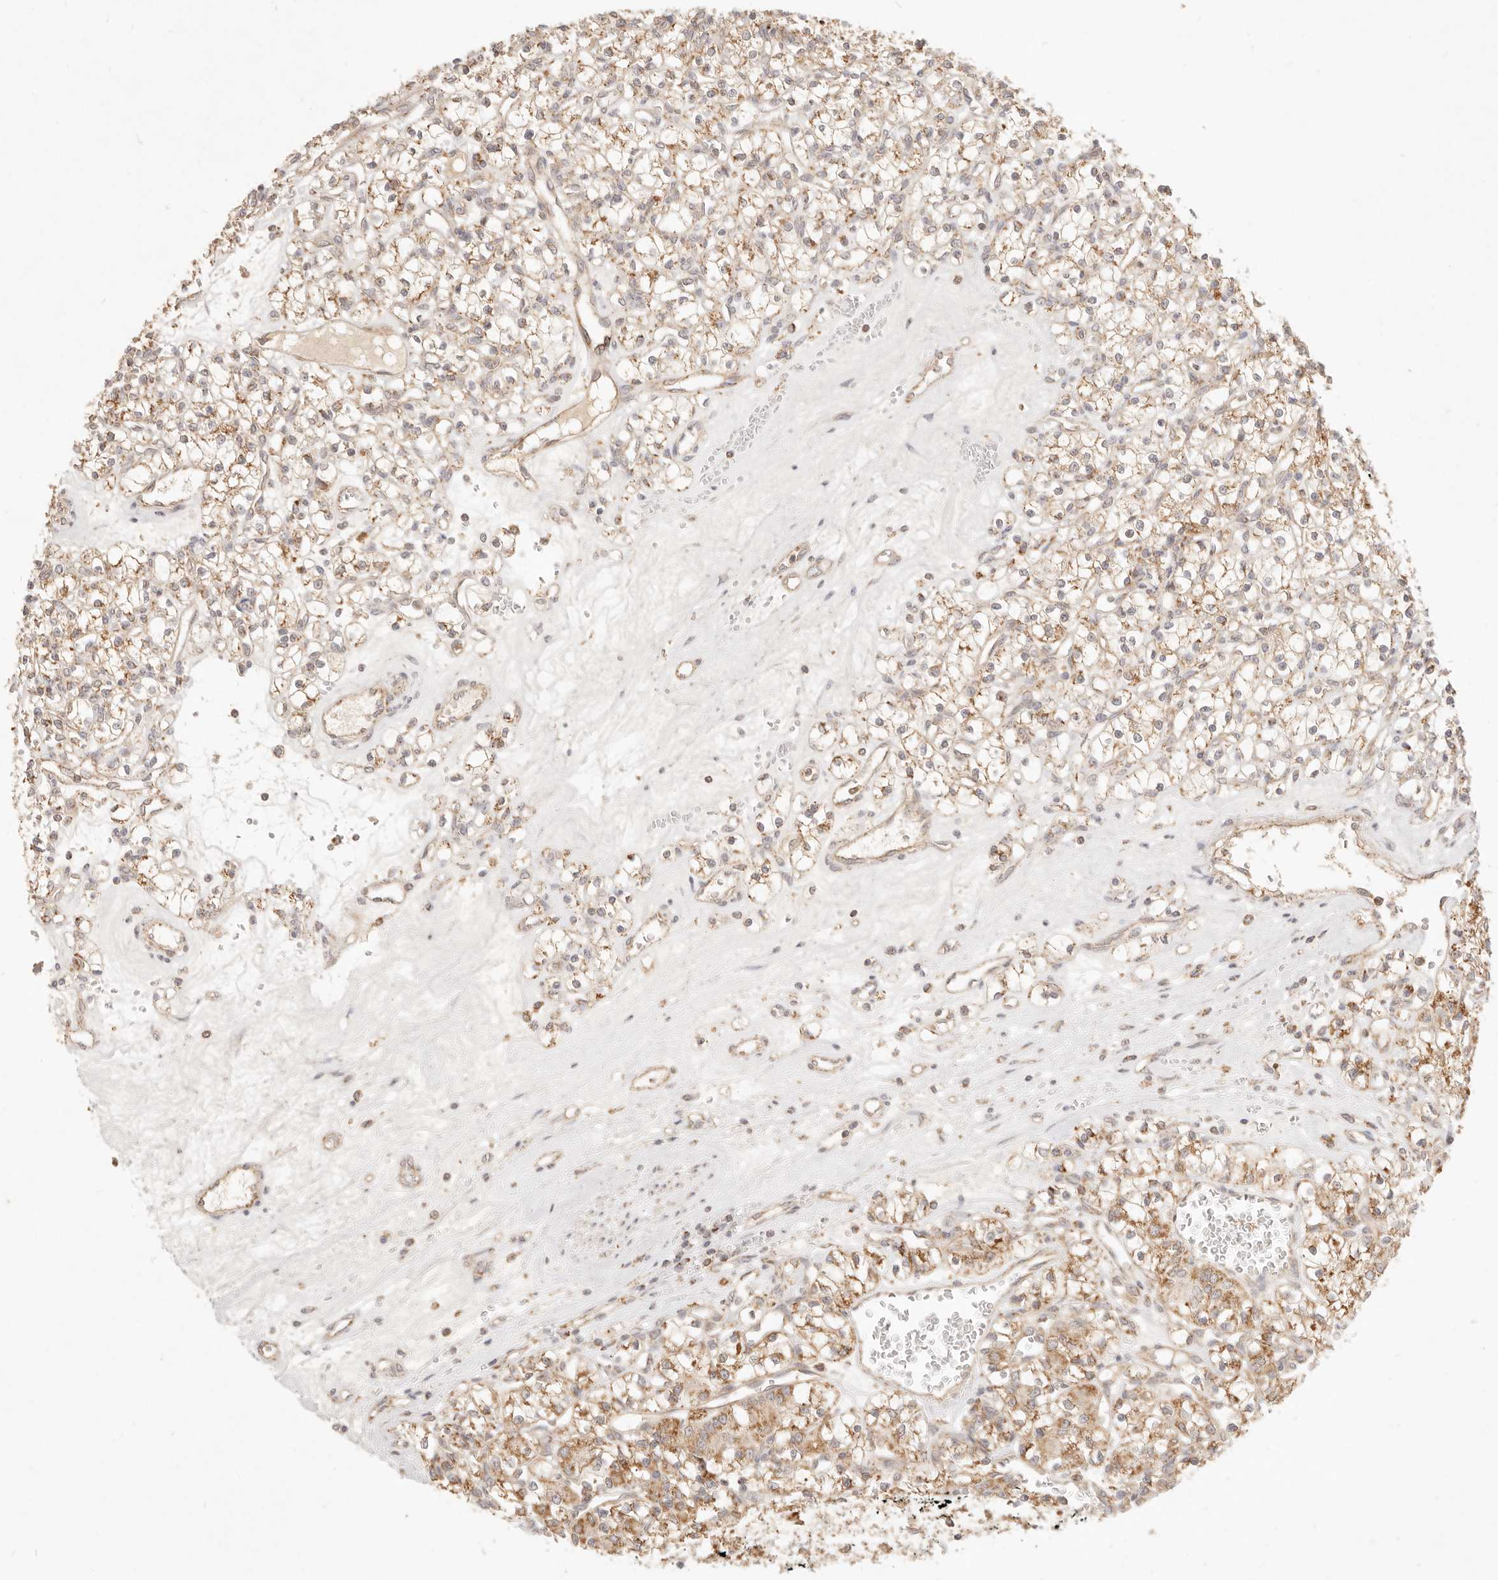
{"staining": {"intensity": "moderate", "quantity": ">75%", "location": "cytoplasmic/membranous"}, "tissue": "renal cancer", "cell_type": "Tumor cells", "image_type": "cancer", "snomed": [{"axis": "morphology", "description": "Adenocarcinoma, NOS"}, {"axis": "topography", "description": "Kidney"}], "caption": "Immunohistochemistry (IHC) of human adenocarcinoma (renal) shows medium levels of moderate cytoplasmic/membranous positivity in about >75% of tumor cells.", "gene": "CPLANE2", "patient": {"sex": "female", "age": 59}}